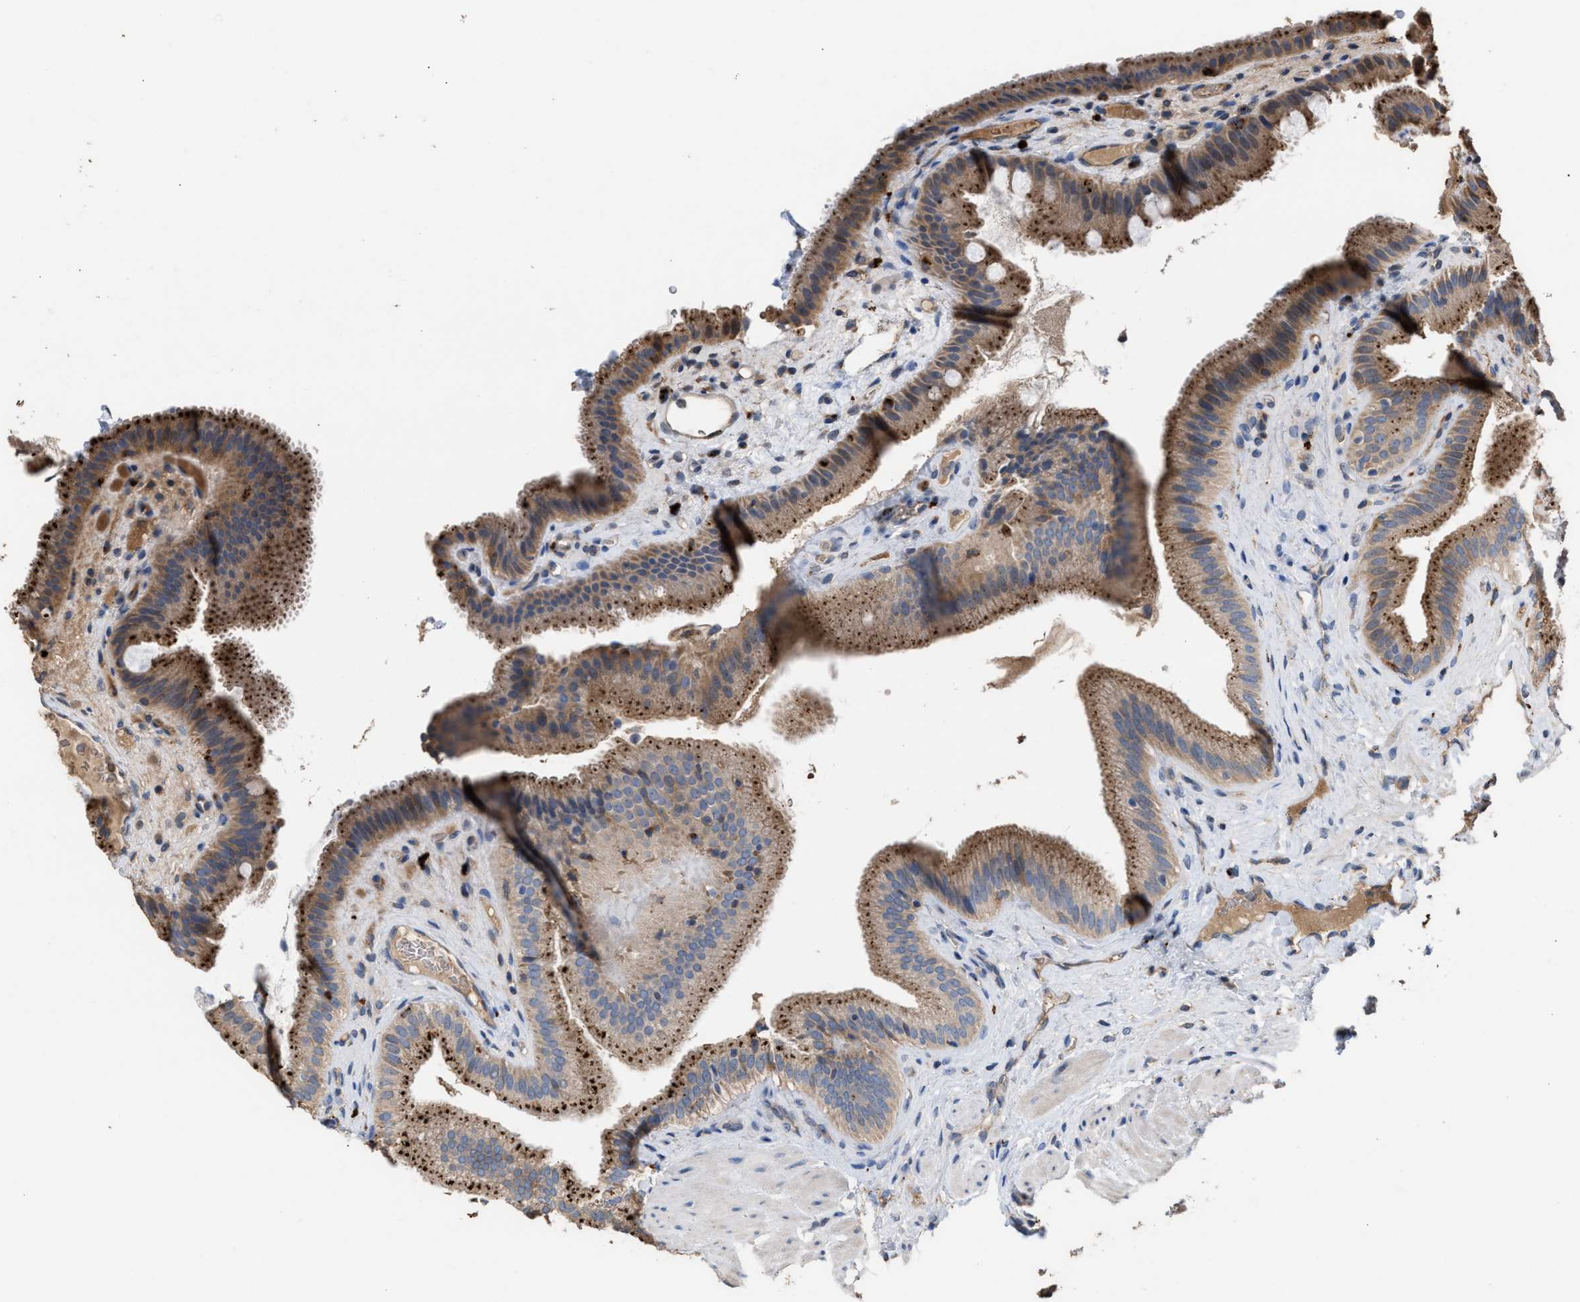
{"staining": {"intensity": "moderate", "quantity": ">75%", "location": "cytoplasmic/membranous"}, "tissue": "gallbladder", "cell_type": "Glandular cells", "image_type": "normal", "snomed": [{"axis": "morphology", "description": "Normal tissue, NOS"}, {"axis": "topography", "description": "Gallbladder"}], "caption": "Immunohistochemistry (IHC) image of normal human gallbladder stained for a protein (brown), which shows medium levels of moderate cytoplasmic/membranous positivity in about >75% of glandular cells.", "gene": "ELMO3", "patient": {"sex": "male", "age": 49}}